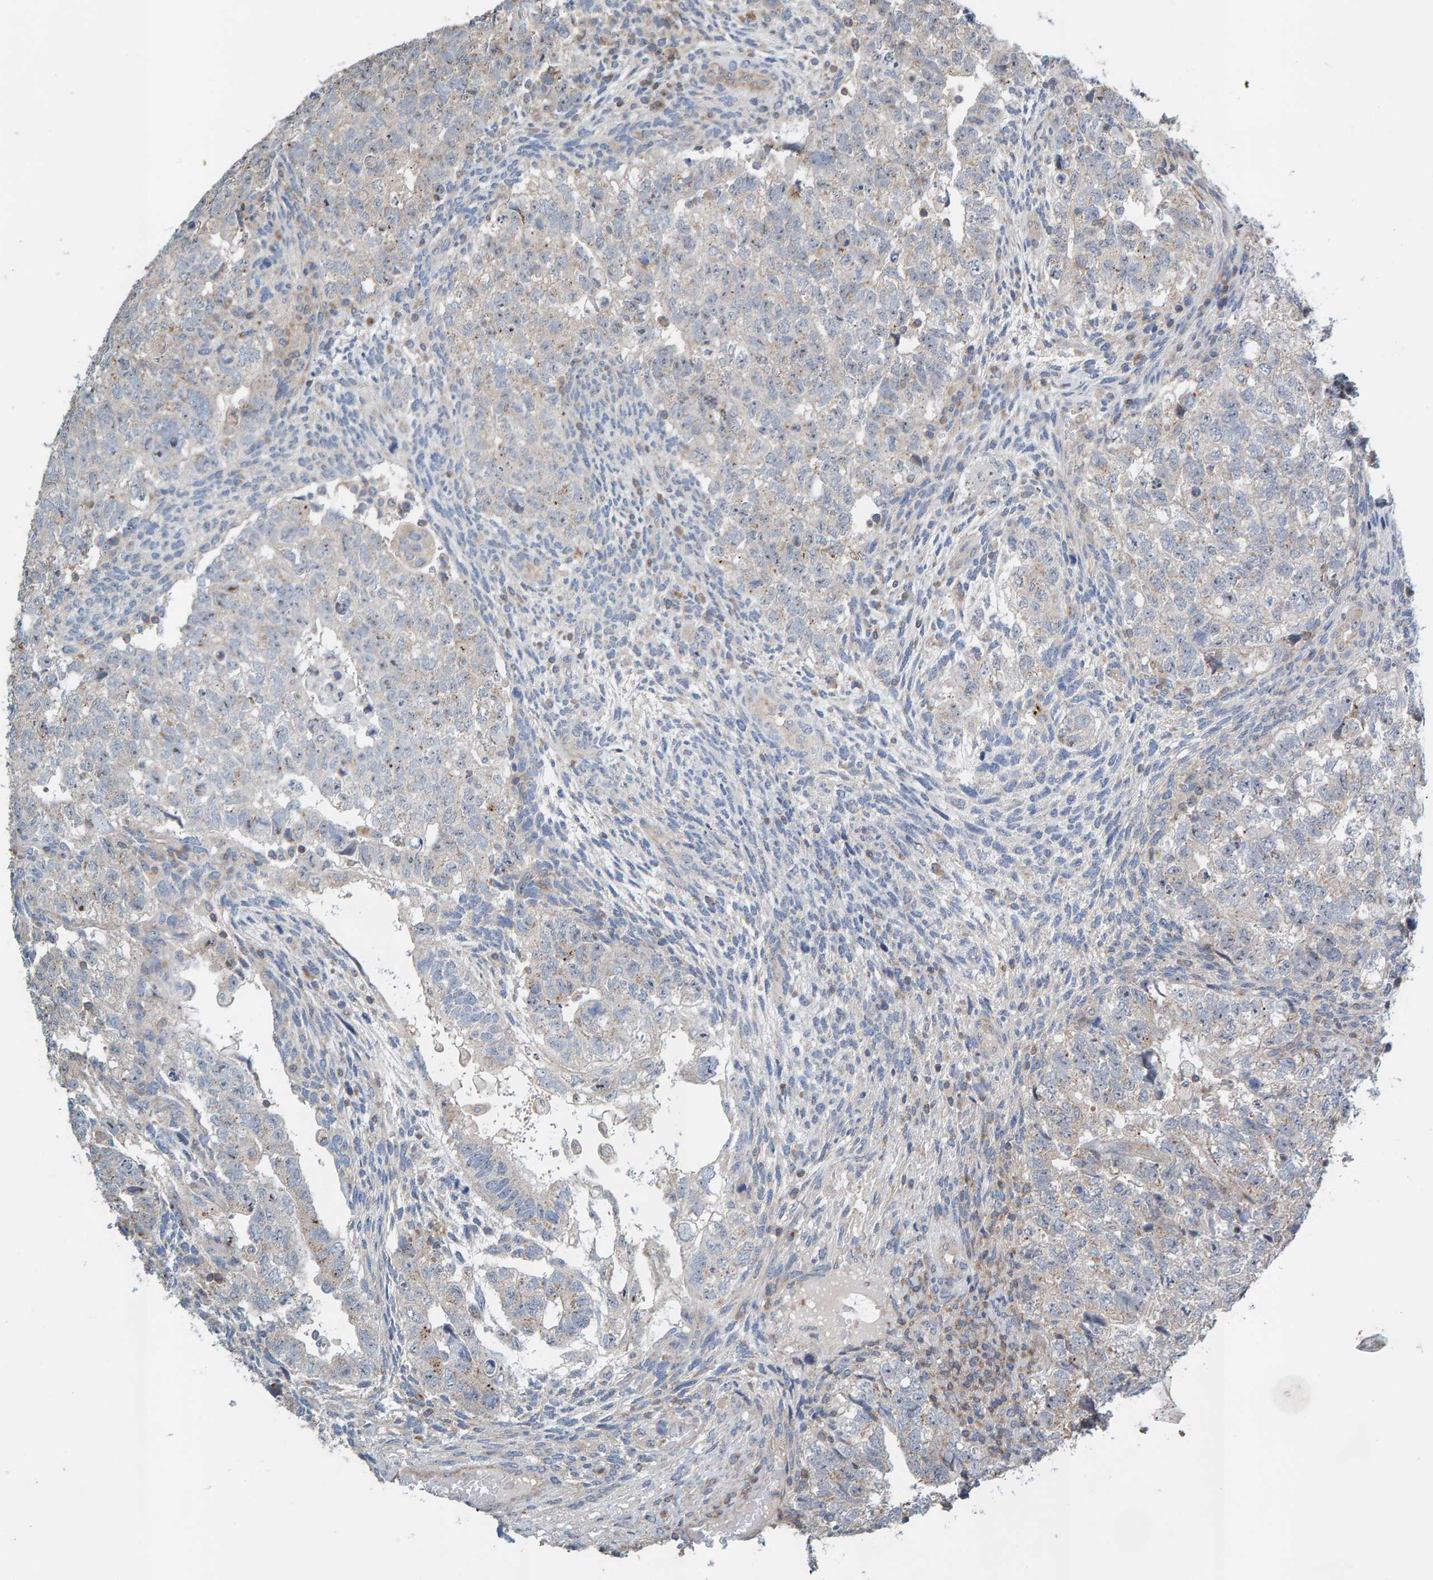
{"staining": {"intensity": "weak", "quantity": "<25%", "location": "cytoplasmic/membranous"}, "tissue": "testis cancer", "cell_type": "Tumor cells", "image_type": "cancer", "snomed": [{"axis": "morphology", "description": "Carcinoma, Embryonal, NOS"}, {"axis": "topography", "description": "Testis"}], "caption": "Protein analysis of testis cancer shows no significant positivity in tumor cells.", "gene": "CCM2", "patient": {"sex": "male", "age": 36}}